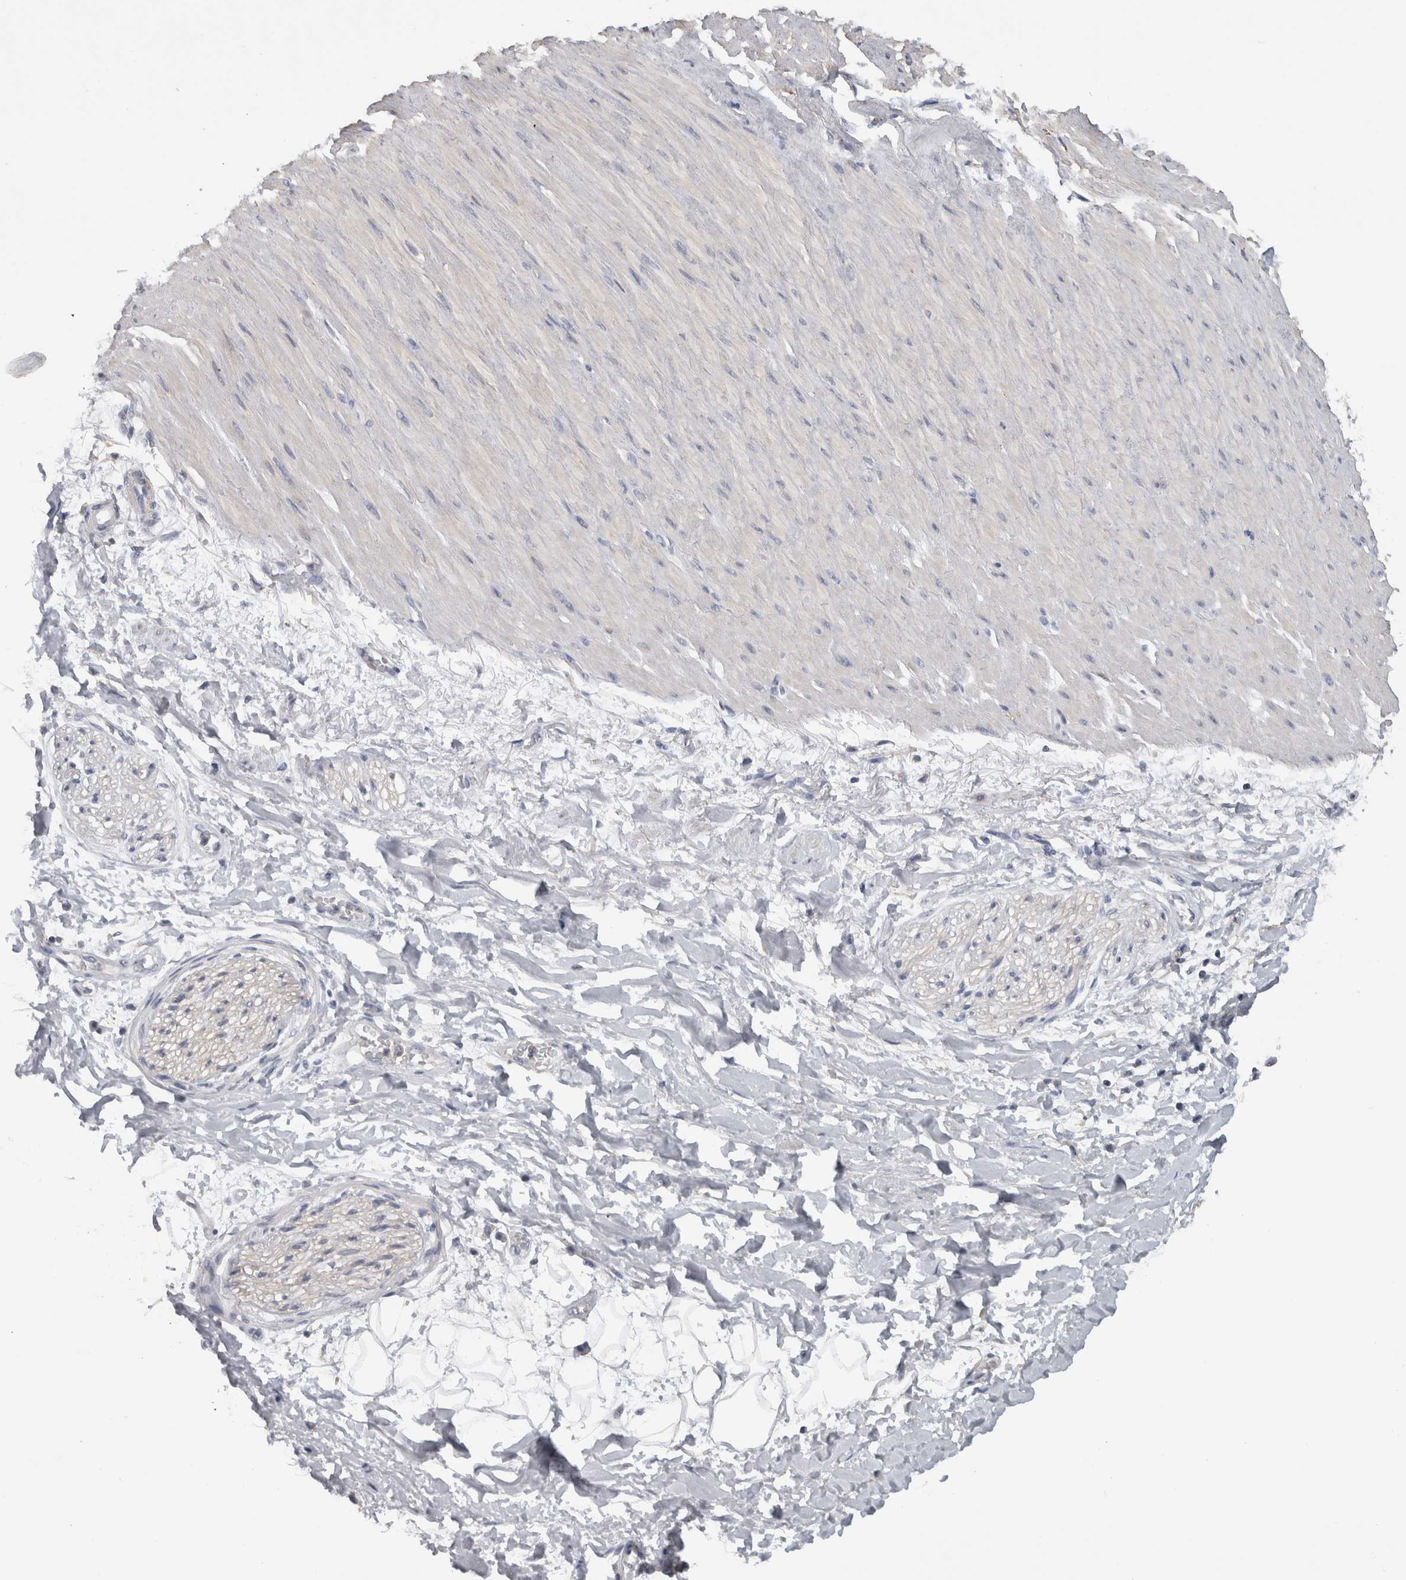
{"staining": {"intensity": "negative", "quantity": "none", "location": "none"}, "tissue": "adipose tissue", "cell_type": "Adipocytes", "image_type": "normal", "snomed": [{"axis": "morphology", "description": "Normal tissue, NOS"}, {"axis": "topography", "description": "Soft tissue"}], "caption": "Immunohistochemistry (IHC) of benign adipose tissue demonstrates no expression in adipocytes. The staining was performed using DAB (3,3'-diaminobenzidine) to visualize the protein expression in brown, while the nuclei were stained in blue with hematoxylin (Magnification: 20x).", "gene": "SCRN1", "patient": {"sex": "male", "age": 72}}